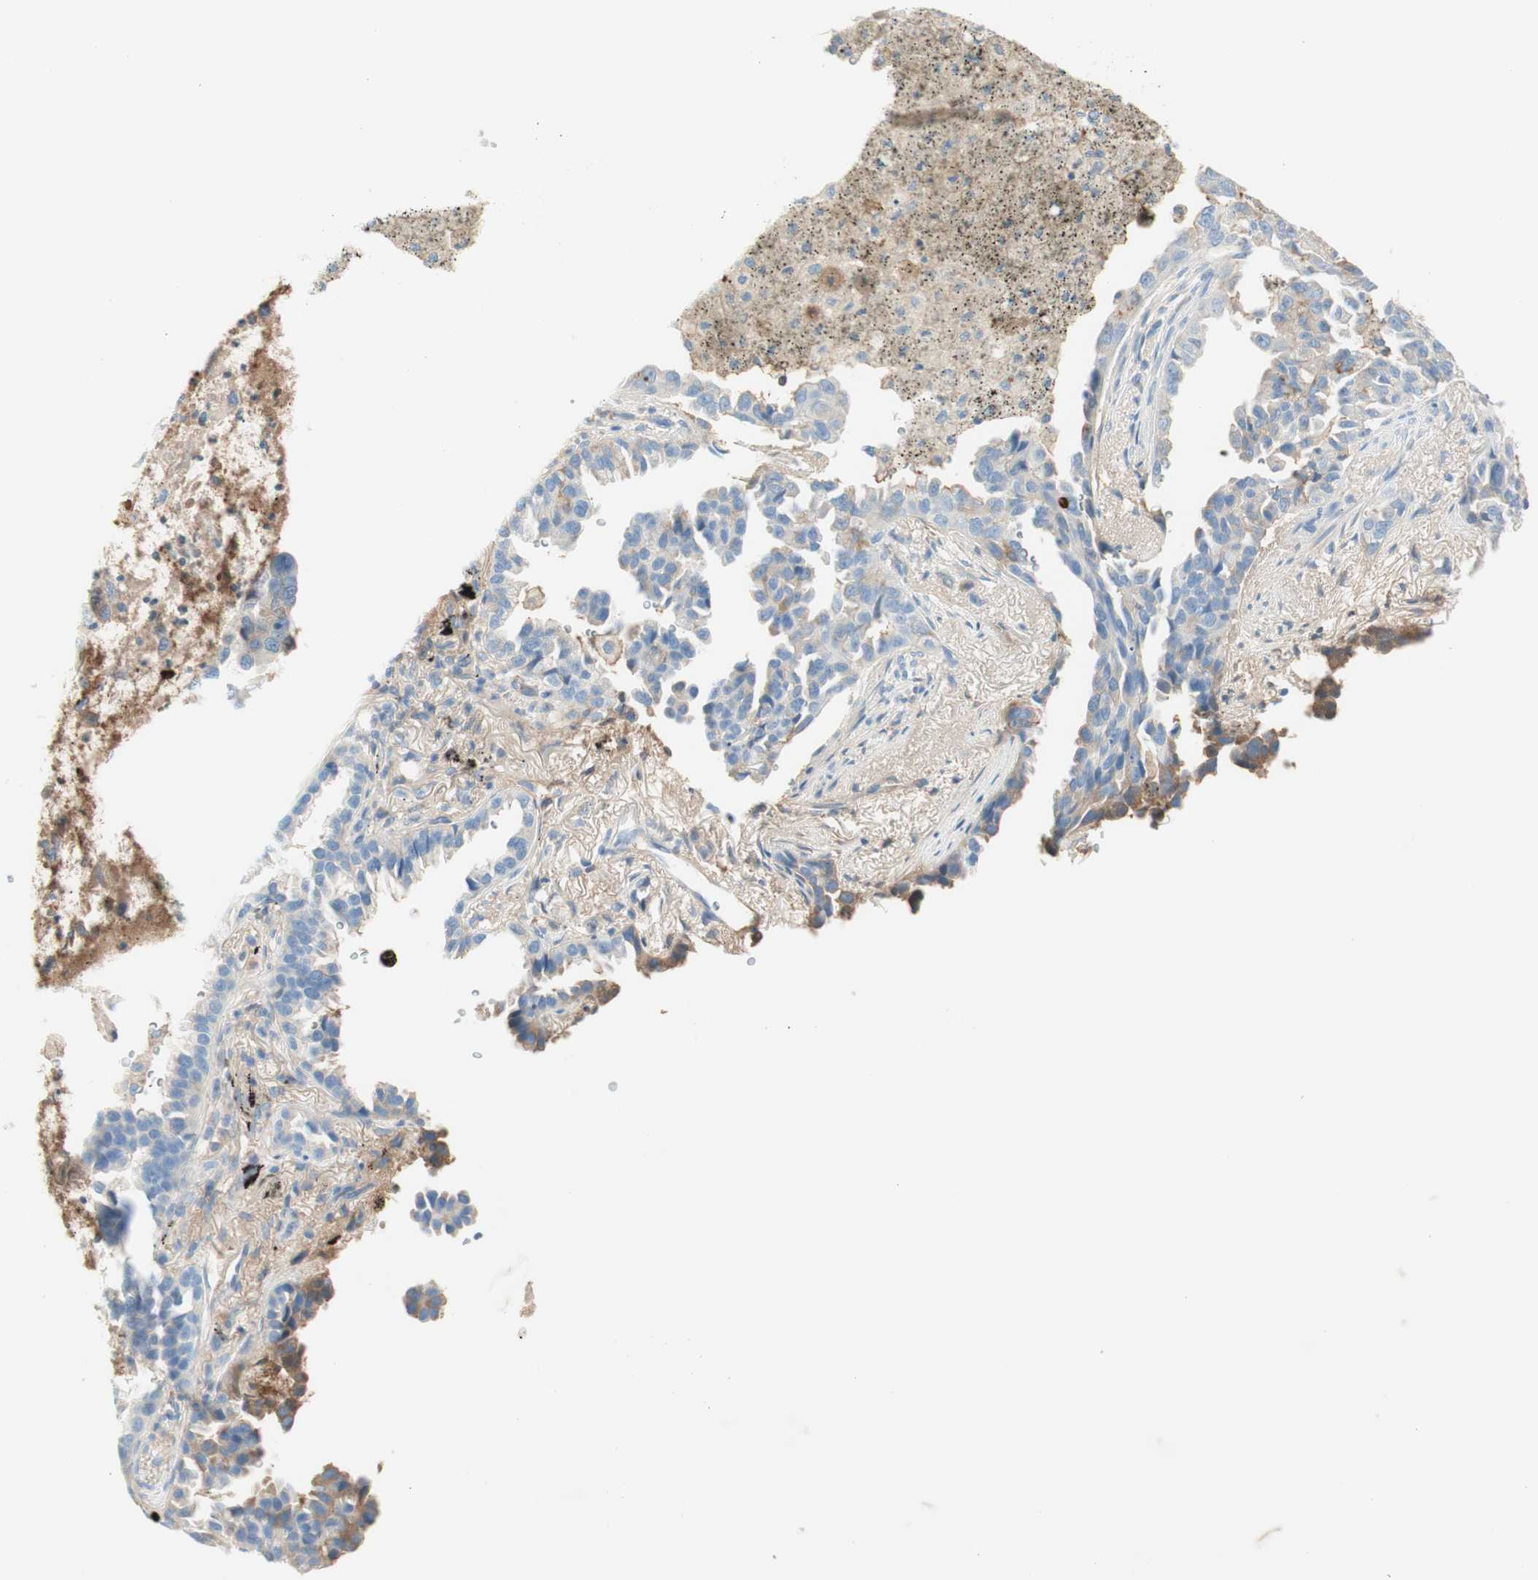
{"staining": {"intensity": "weak", "quantity": "<25%", "location": "cytoplasmic/membranous"}, "tissue": "lung cancer", "cell_type": "Tumor cells", "image_type": "cancer", "snomed": [{"axis": "morphology", "description": "Normal tissue, NOS"}, {"axis": "morphology", "description": "Adenocarcinoma, NOS"}, {"axis": "topography", "description": "Lung"}], "caption": "Histopathology image shows no protein expression in tumor cells of lung cancer (adenocarcinoma) tissue.", "gene": "KNG1", "patient": {"sex": "male", "age": 59}}